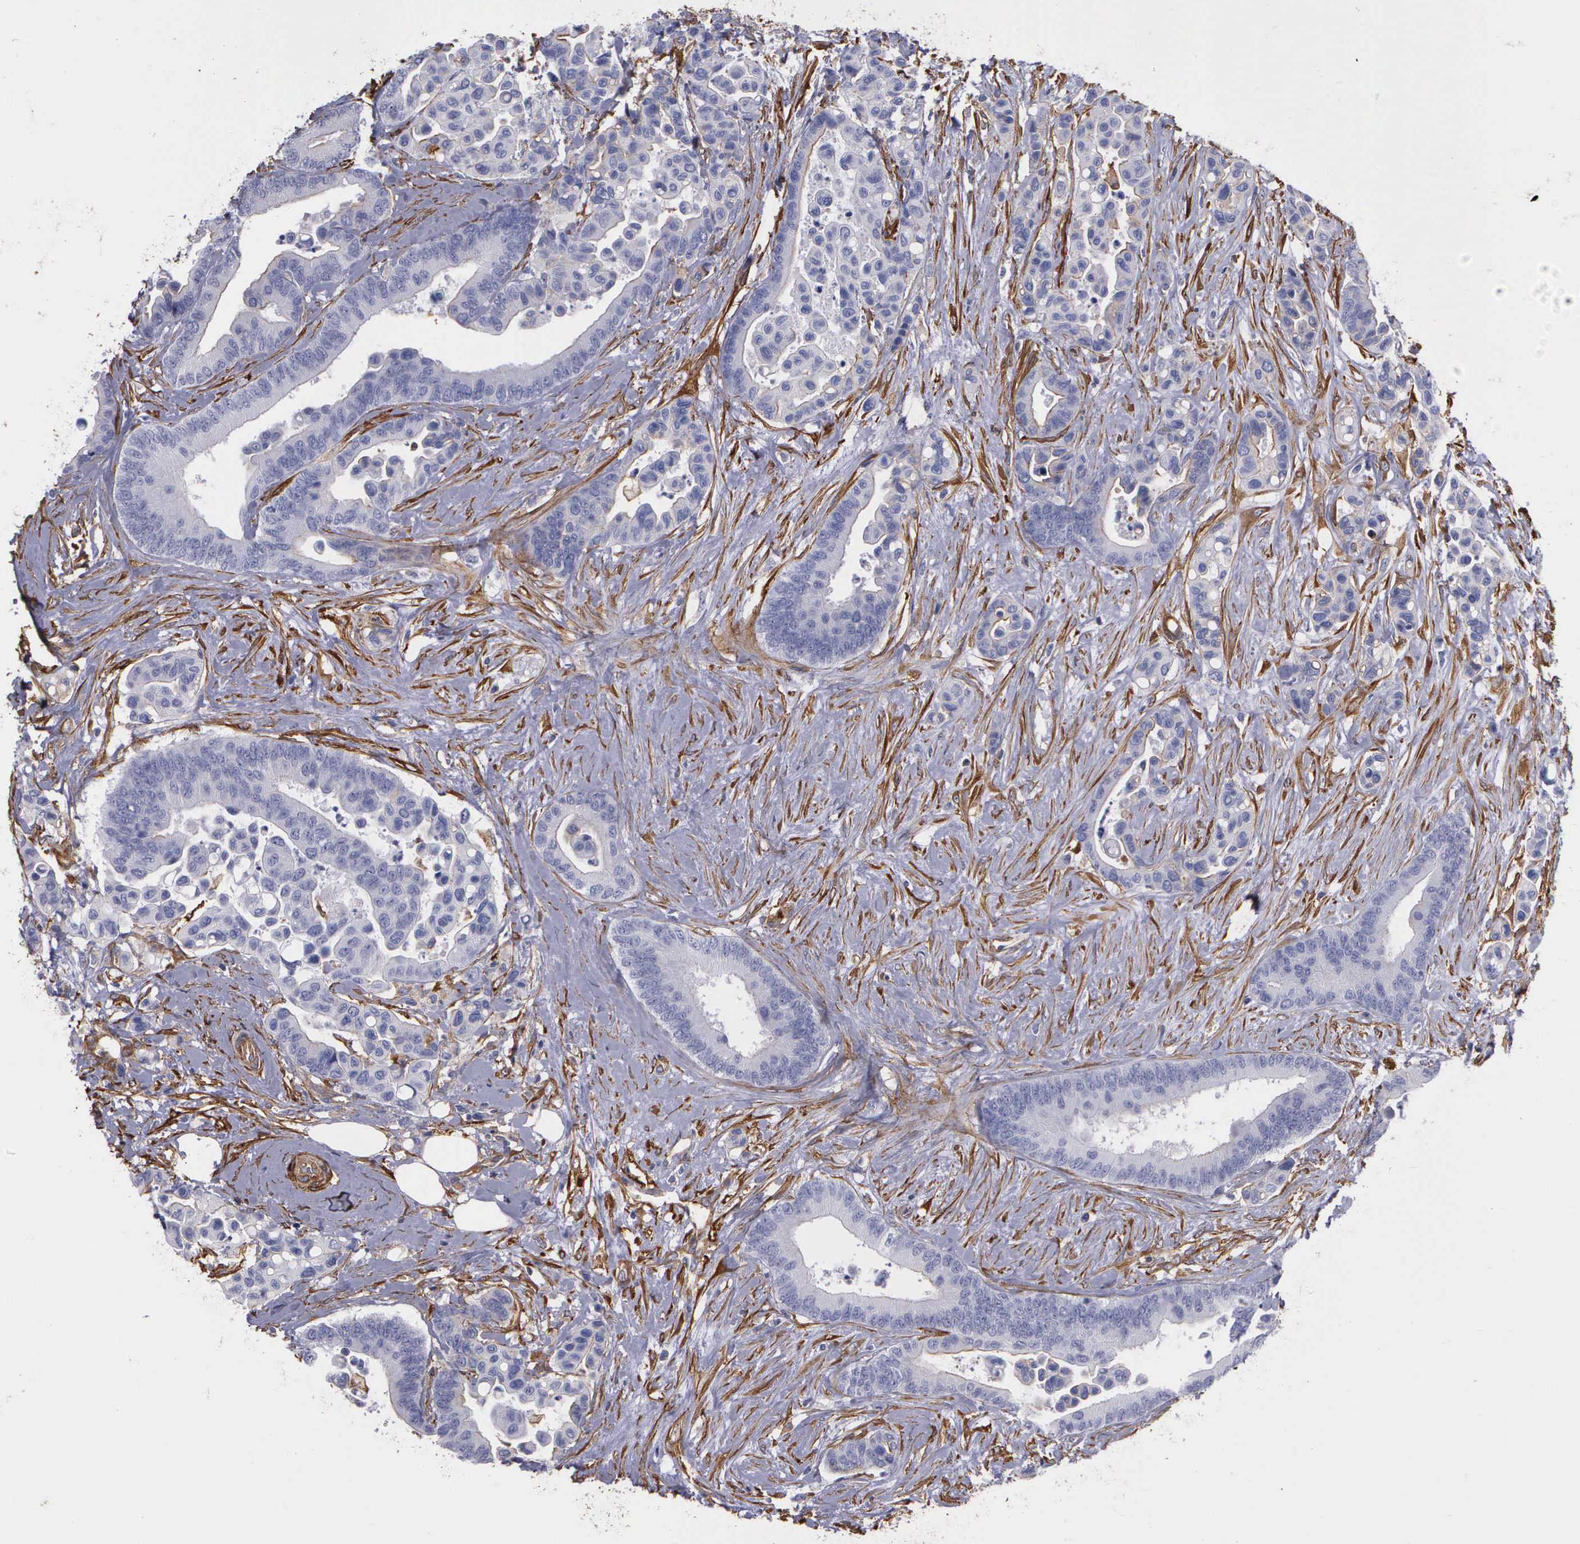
{"staining": {"intensity": "negative", "quantity": "none", "location": "none"}, "tissue": "colorectal cancer", "cell_type": "Tumor cells", "image_type": "cancer", "snomed": [{"axis": "morphology", "description": "Adenocarcinoma, NOS"}, {"axis": "topography", "description": "Colon"}], "caption": "Protein analysis of colorectal cancer reveals no significant positivity in tumor cells.", "gene": "FLNA", "patient": {"sex": "male", "age": 82}}